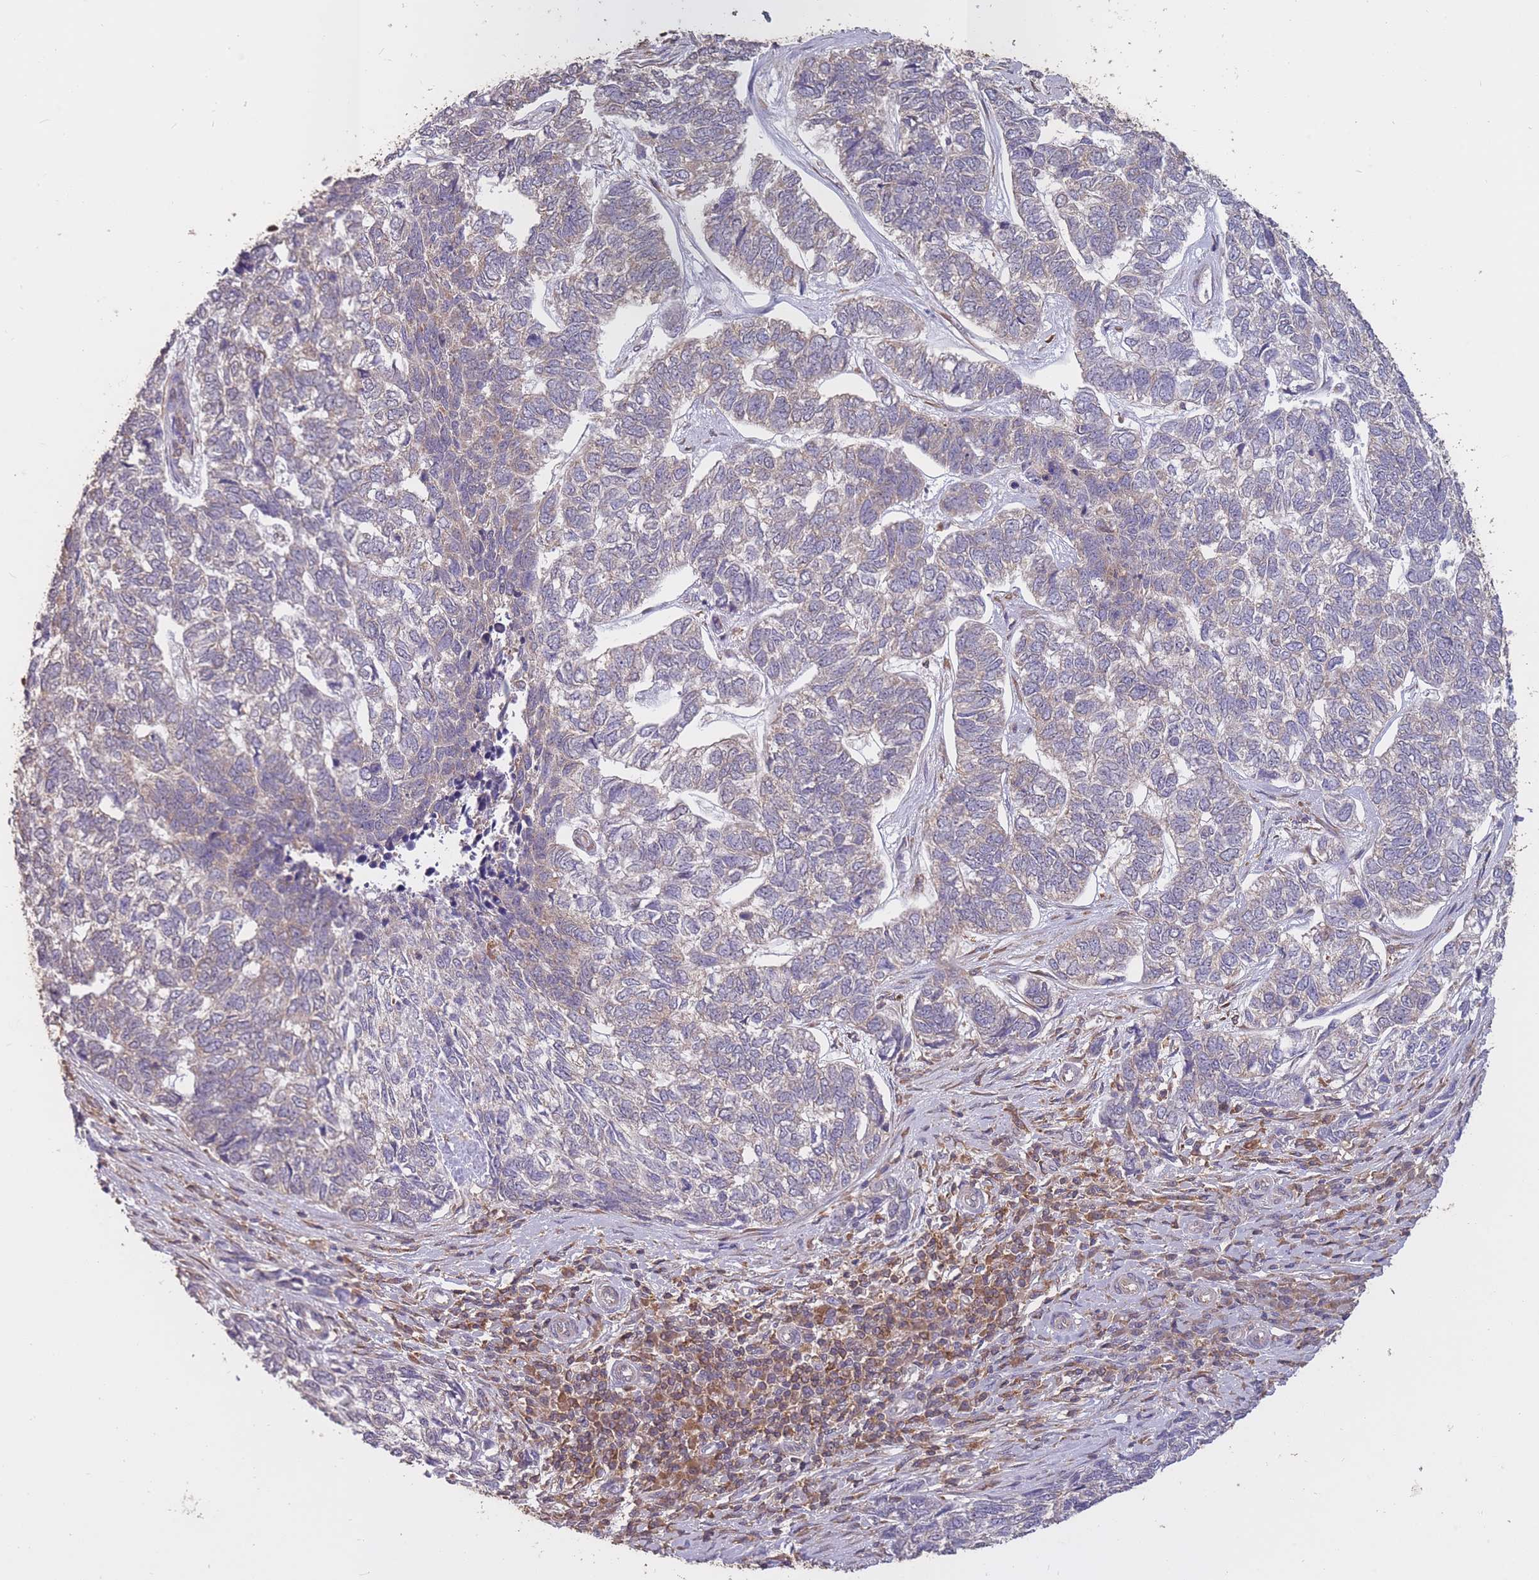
{"staining": {"intensity": "weak", "quantity": "<25%", "location": "cytoplasmic/membranous"}, "tissue": "skin cancer", "cell_type": "Tumor cells", "image_type": "cancer", "snomed": [{"axis": "morphology", "description": "Basal cell carcinoma"}, {"axis": "topography", "description": "Skin"}], "caption": "Immunohistochemical staining of human skin basal cell carcinoma shows no significant positivity in tumor cells.", "gene": "GMIP", "patient": {"sex": "female", "age": 65}}